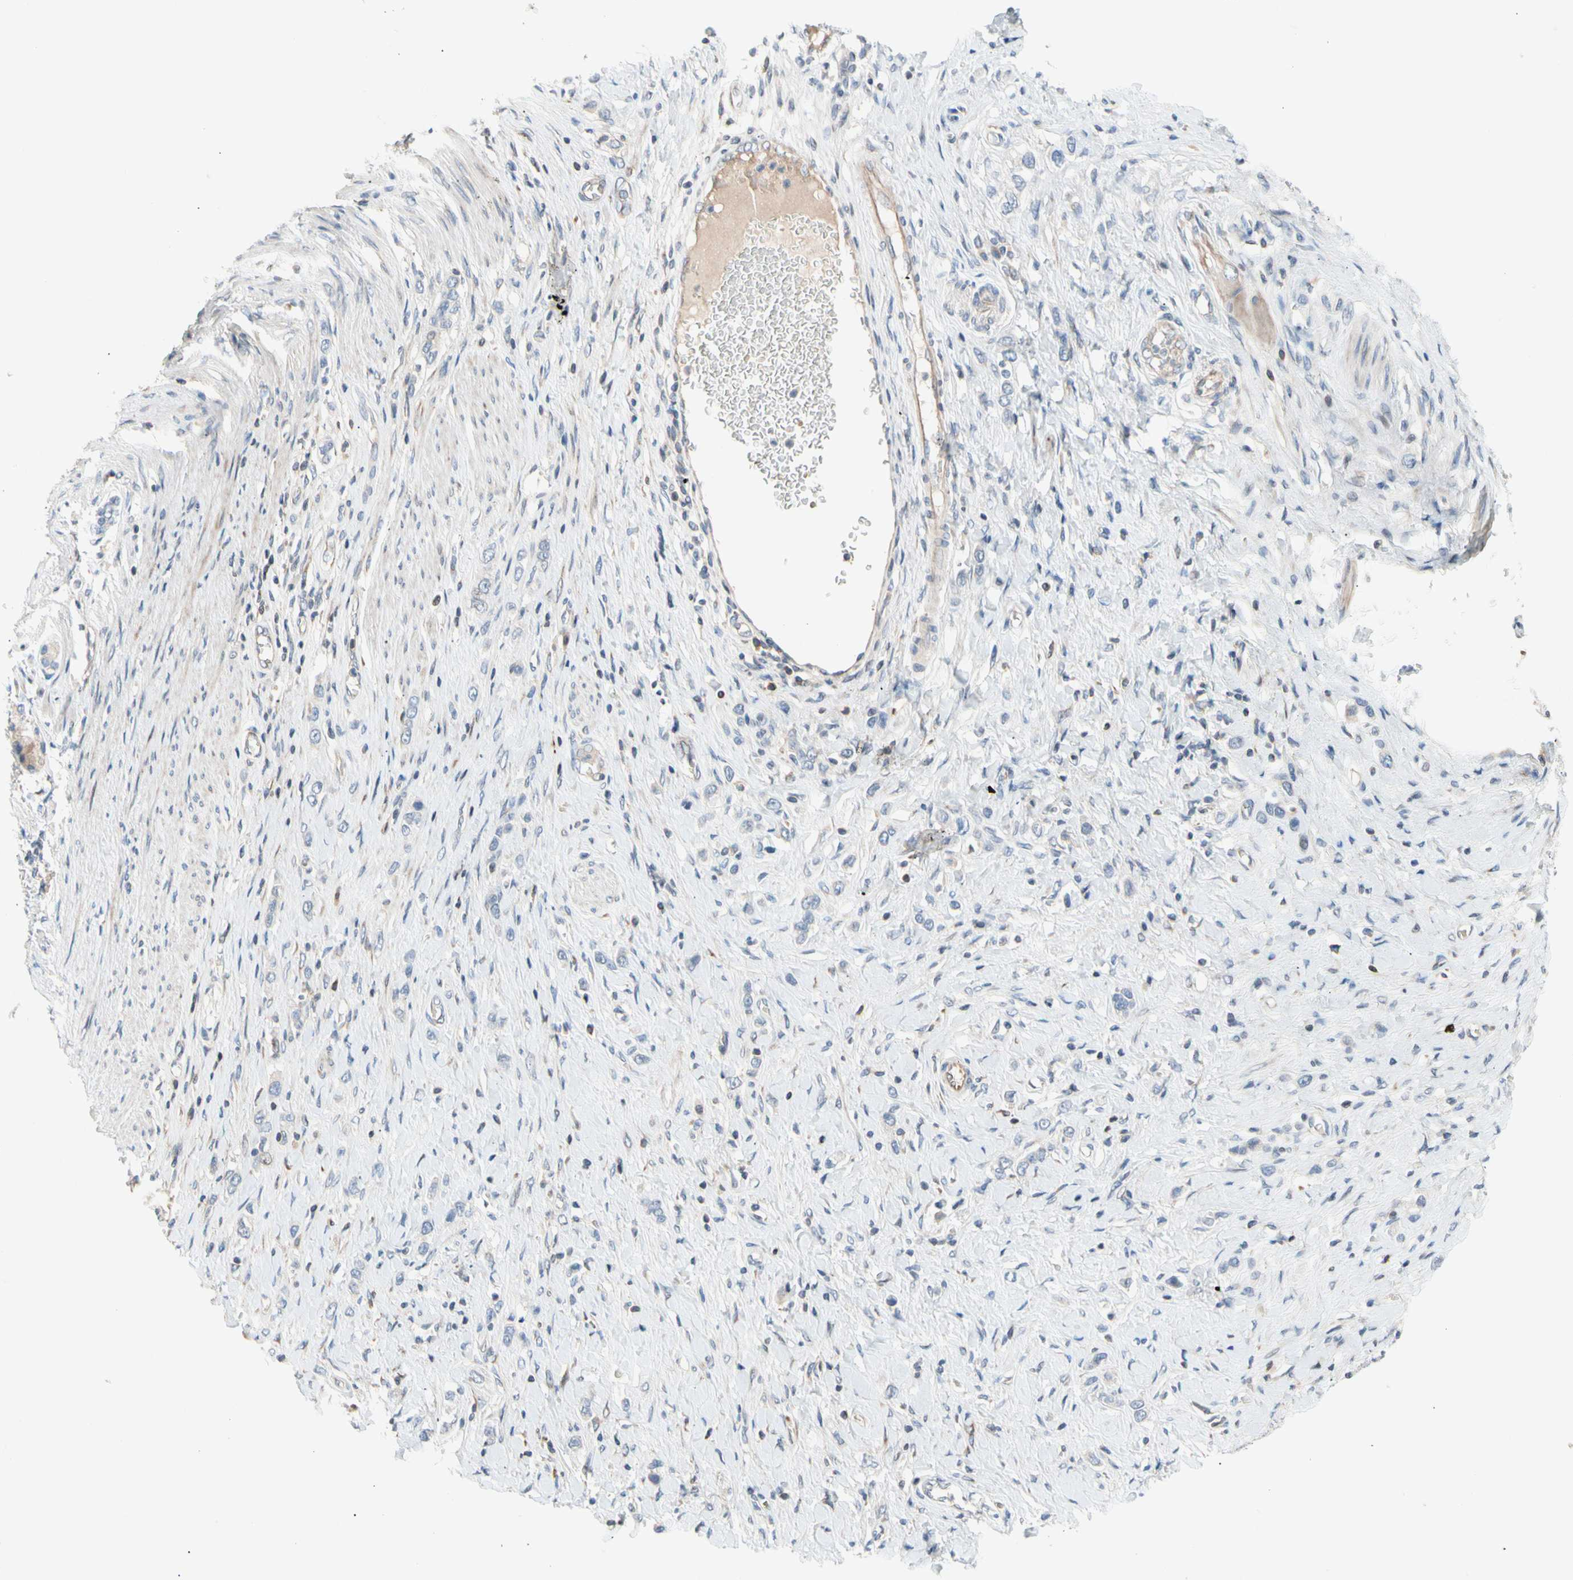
{"staining": {"intensity": "negative", "quantity": "none", "location": "none"}, "tissue": "stomach cancer", "cell_type": "Tumor cells", "image_type": "cancer", "snomed": [{"axis": "morphology", "description": "Normal tissue, NOS"}, {"axis": "morphology", "description": "Adenocarcinoma, NOS"}, {"axis": "topography", "description": "Stomach, upper"}, {"axis": "topography", "description": "Stomach"}], "caption": "IHC micrograph of neoplastic tissue: stomach cancer stained with DAB (3,3'-diaminobenzidine) shows no significant protein positivity in tumor cells.", "gene": "MAP3K3", "patient": {"sex": "female", "age": 65}}